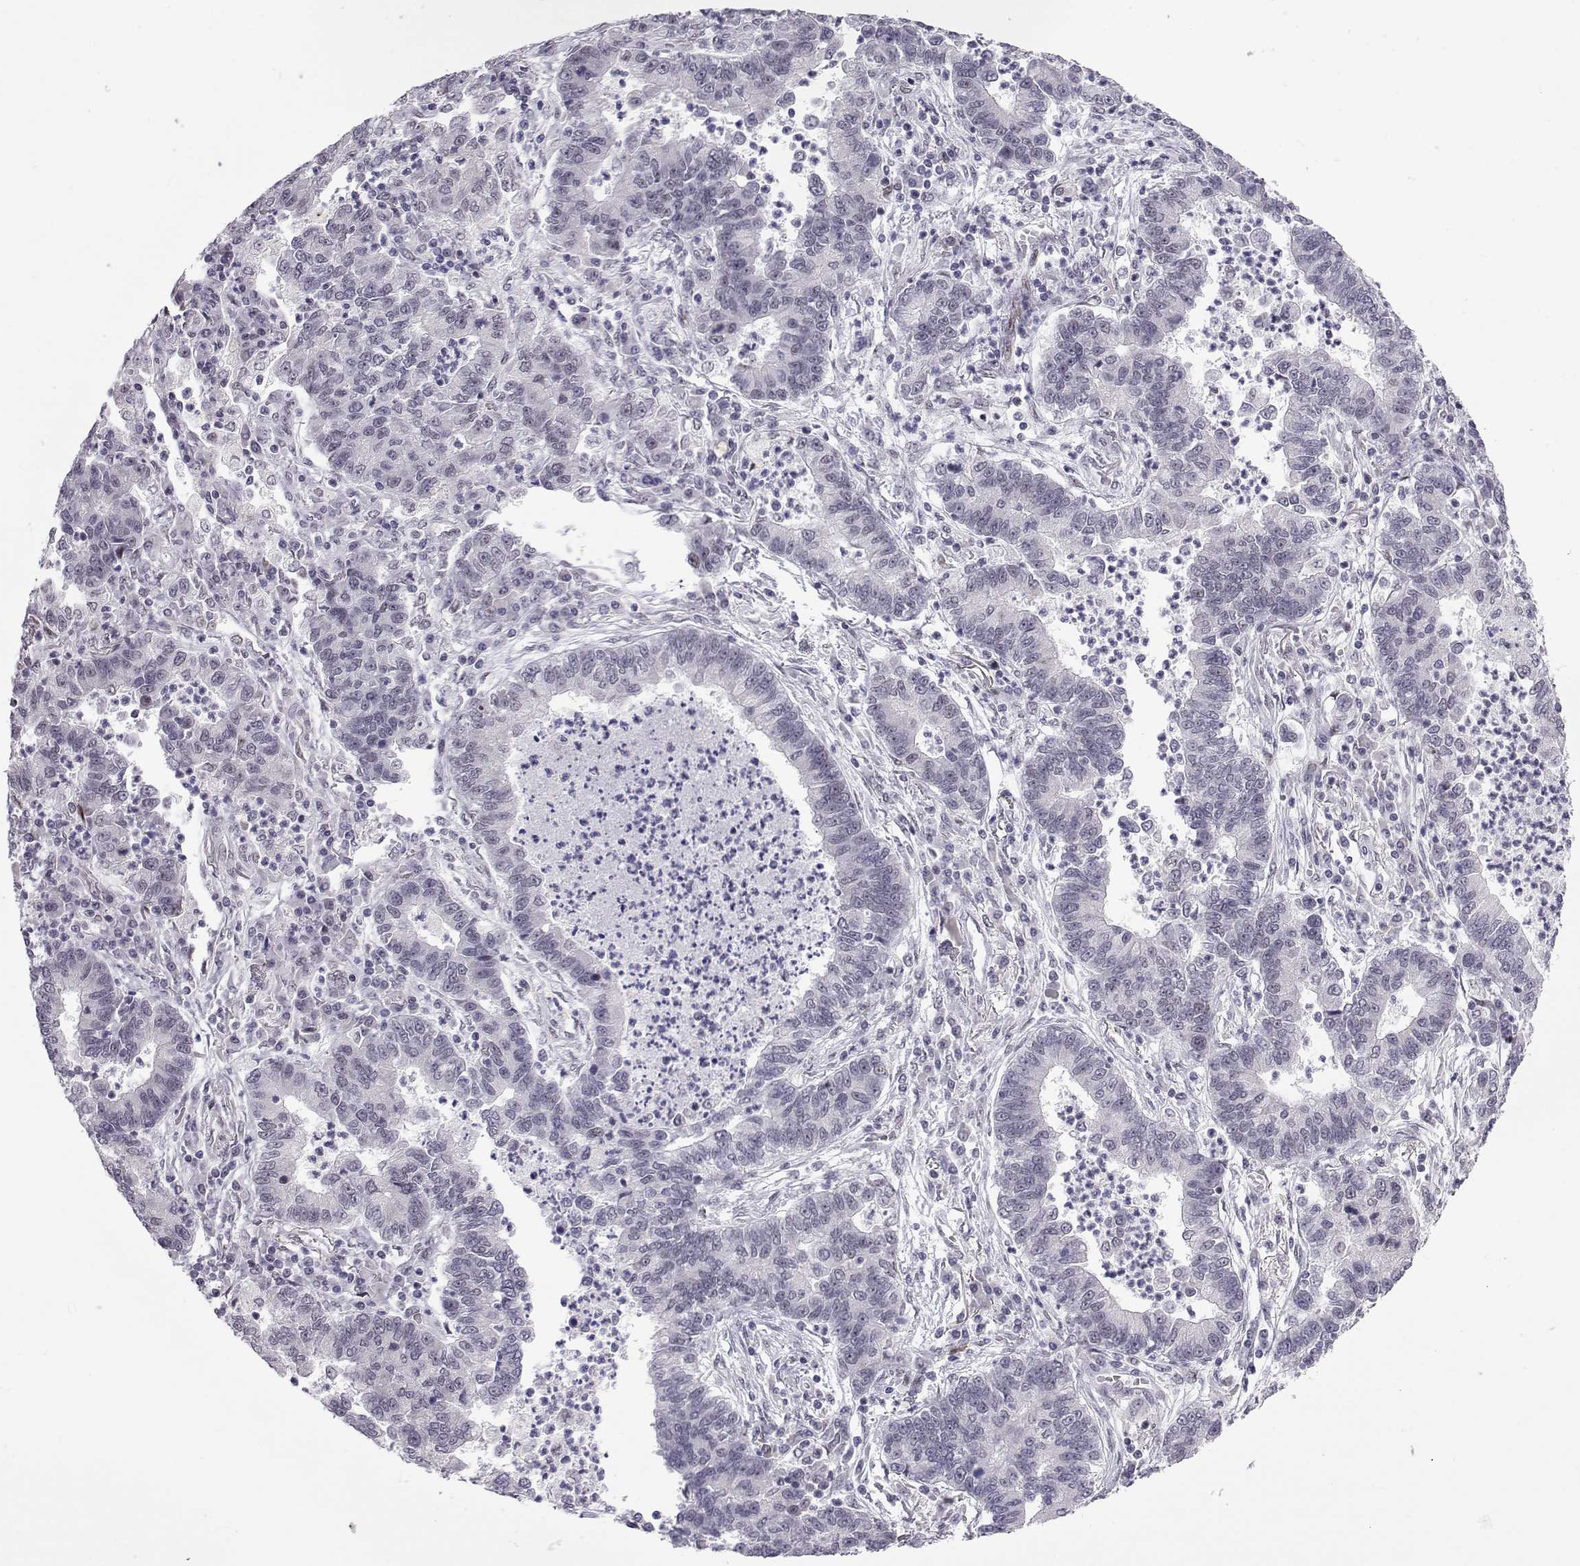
{"staining": {"intensity": "negative", "quantity": "none", "location": "none"}, "tissue": "lung cancer", "cell_type": "Tumor cells", "image_type": "cancer", "snomed": [{"axis": "morphology", "description": "Adenocarcinoma, NOS"}, {"axis": "topography", "description": "Lung"}], "caption": "Tumor cells are negative for protein expression in human lung cancer. Brightfield microscopy of IHC stained with DAB (brown) and hematoxylin (blue), captured at high magnification.", "gene": "SIX6", "patient": {"sex": "female", "age": 57}}